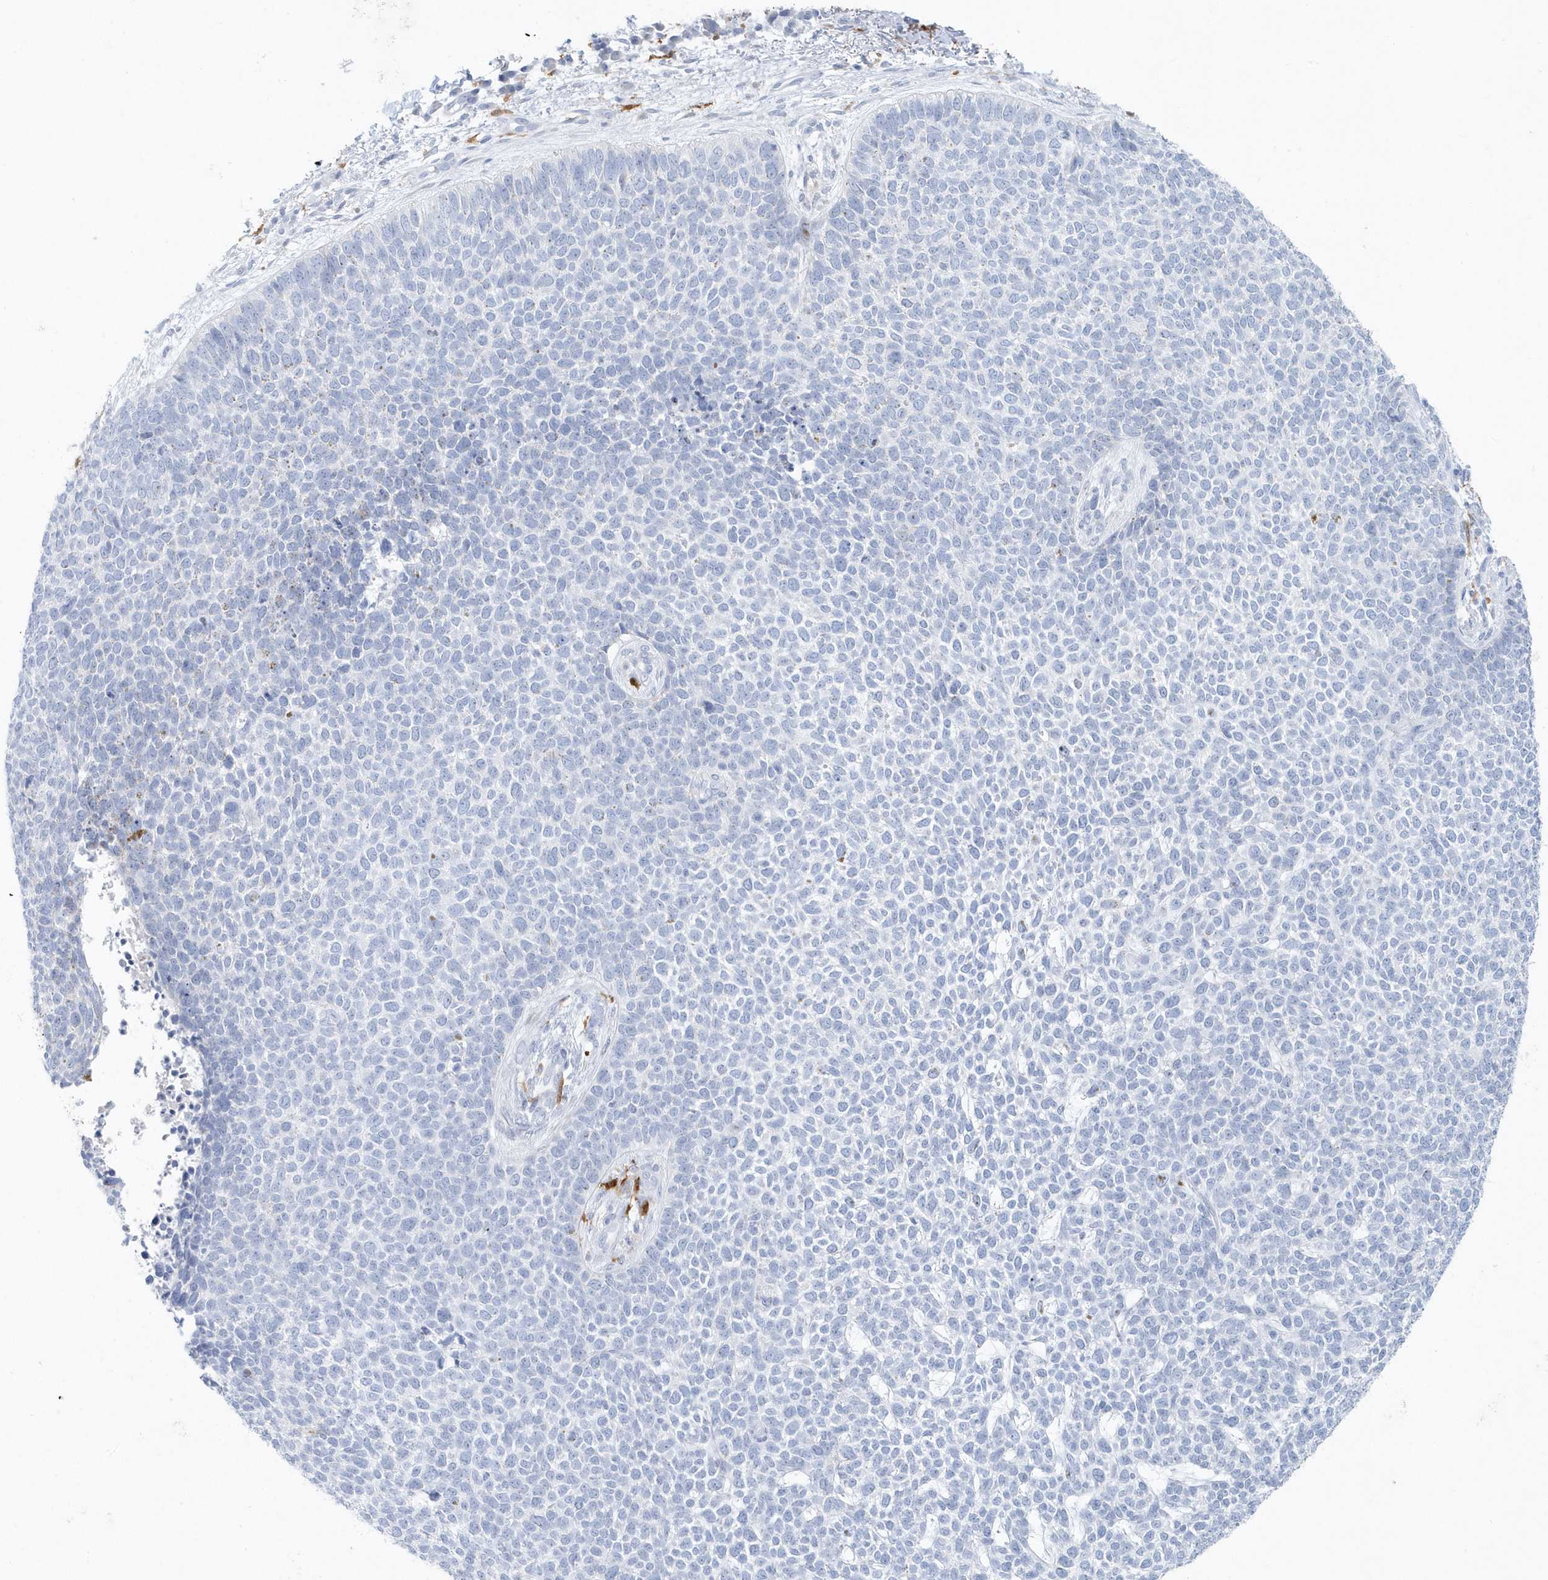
{"staining": {"intensity": "negative", "quantity": "none", "location": "none"}, "tissue": "skin cancer", "cell_type": "Tumor cells", "image_type": "cancer", "snomed": [{"axis": "morphology", "description": "Basal cell carcinoma"}, {"axis": "topography", "description": "Skin"}], "caption": "The immunohistochemistry micrograph has no significant expression in tumor cells of skin cancer (basal cell carcinoma) tissue.", "gene": "FAM98A", "patient": {"sex": "female", "age": 84}}